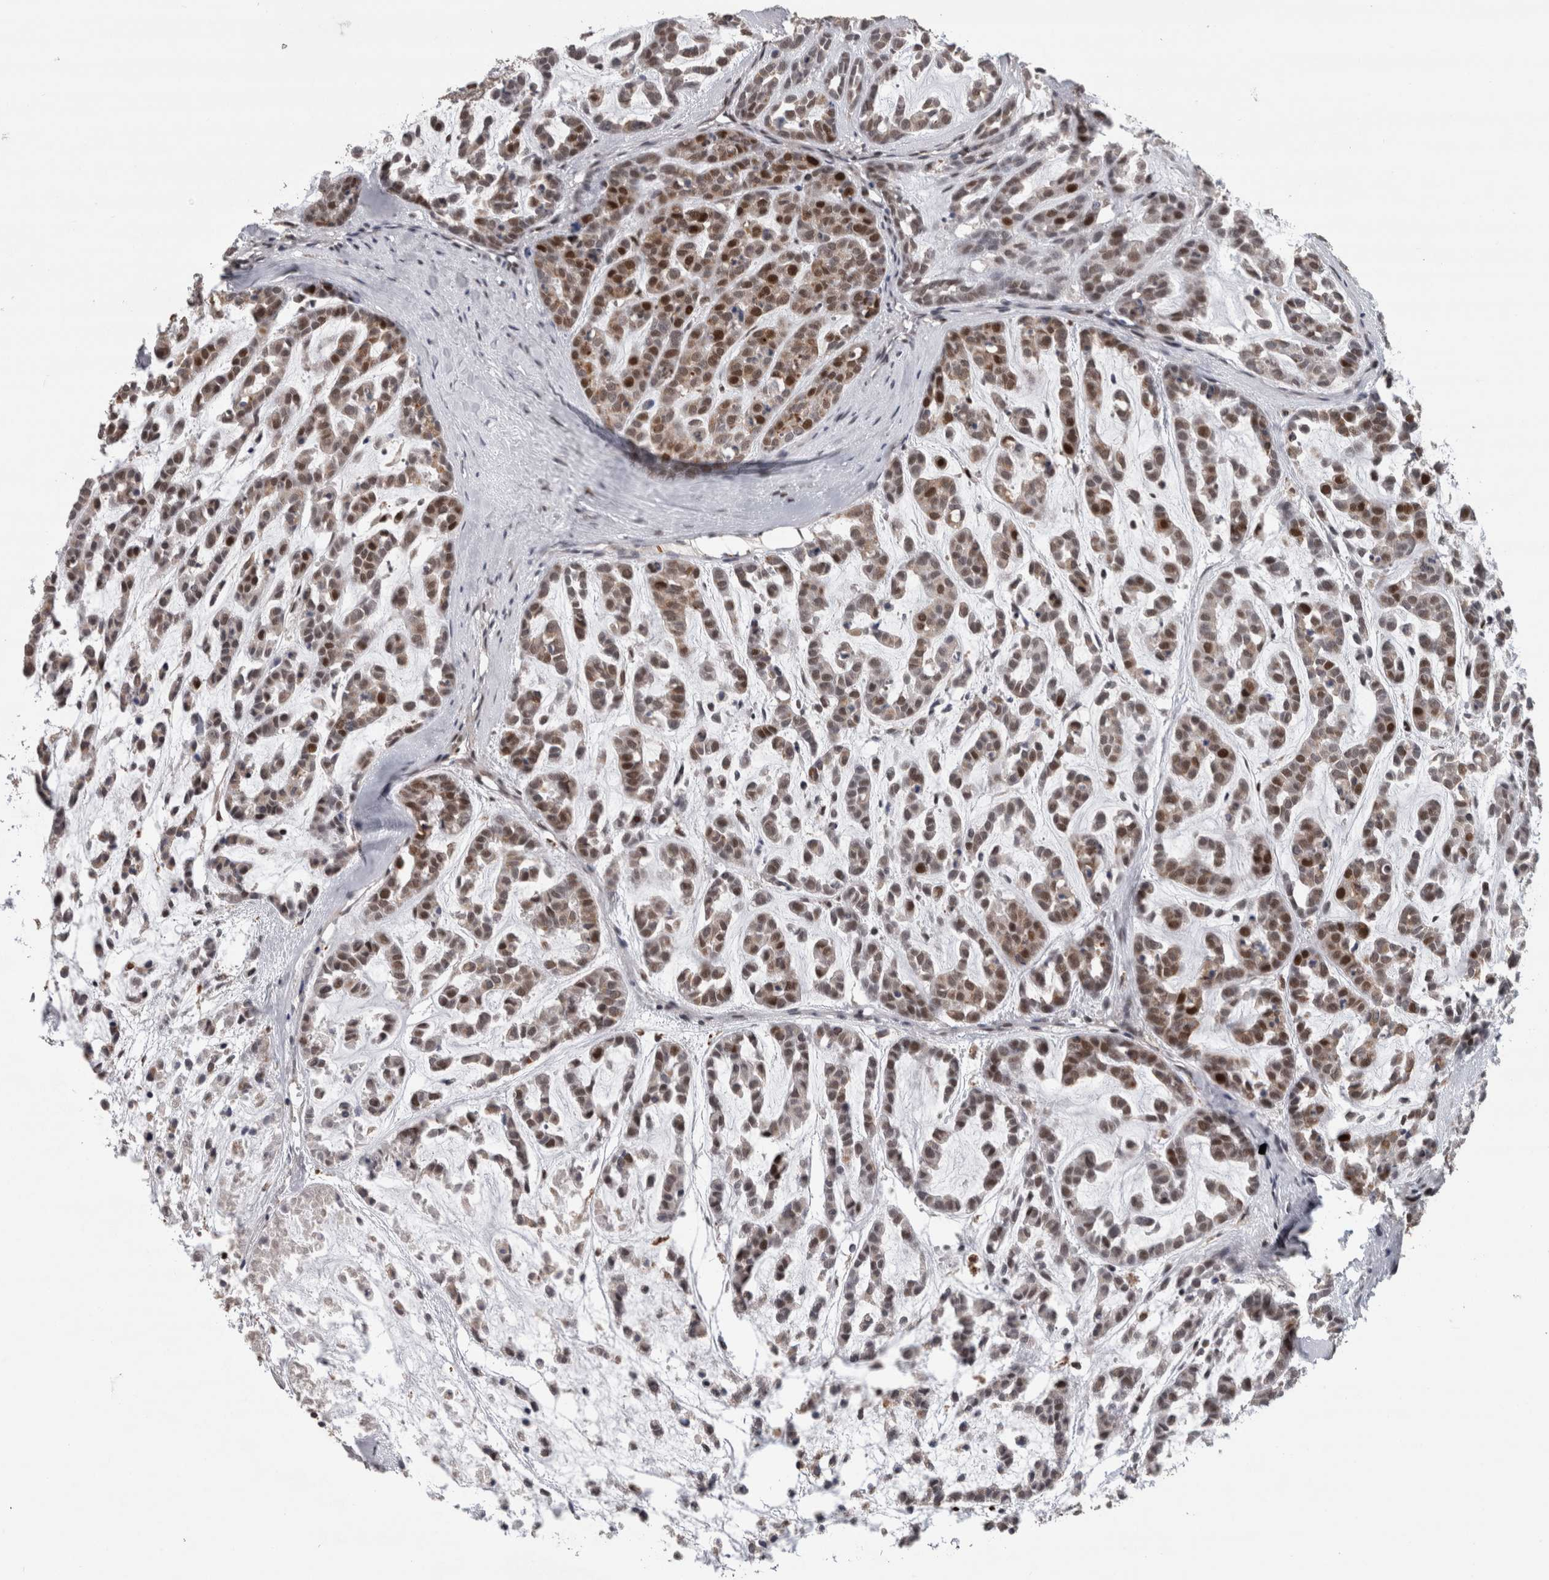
{"staining": {"intensity": "moderate", "quantity": "25%-75%", "location": "cytoplasmic/membranous,nuclear"}, "tissue": "head and neck cancer", "cell_type": "Tumor cells", "image_type": "cancer", "snomed": [{"axis": "morphology", "description": "Adenocarcinoma, NOS"}, {"axis": "morphology", "description": "Adenoma, NOS"}, {"axis": "topography", "description": "Head-Neck"}], "caption": "The photomicrograph reveals immunohistochemical staining of head and neck cancer (adenocarcinoma). There is moderate cytoplasmic/membranous and nuclear expression is identified in about 25%-75% of tumor cells.", "gene": "POLD2", "patient": {"sex": "female", "age": 55}}